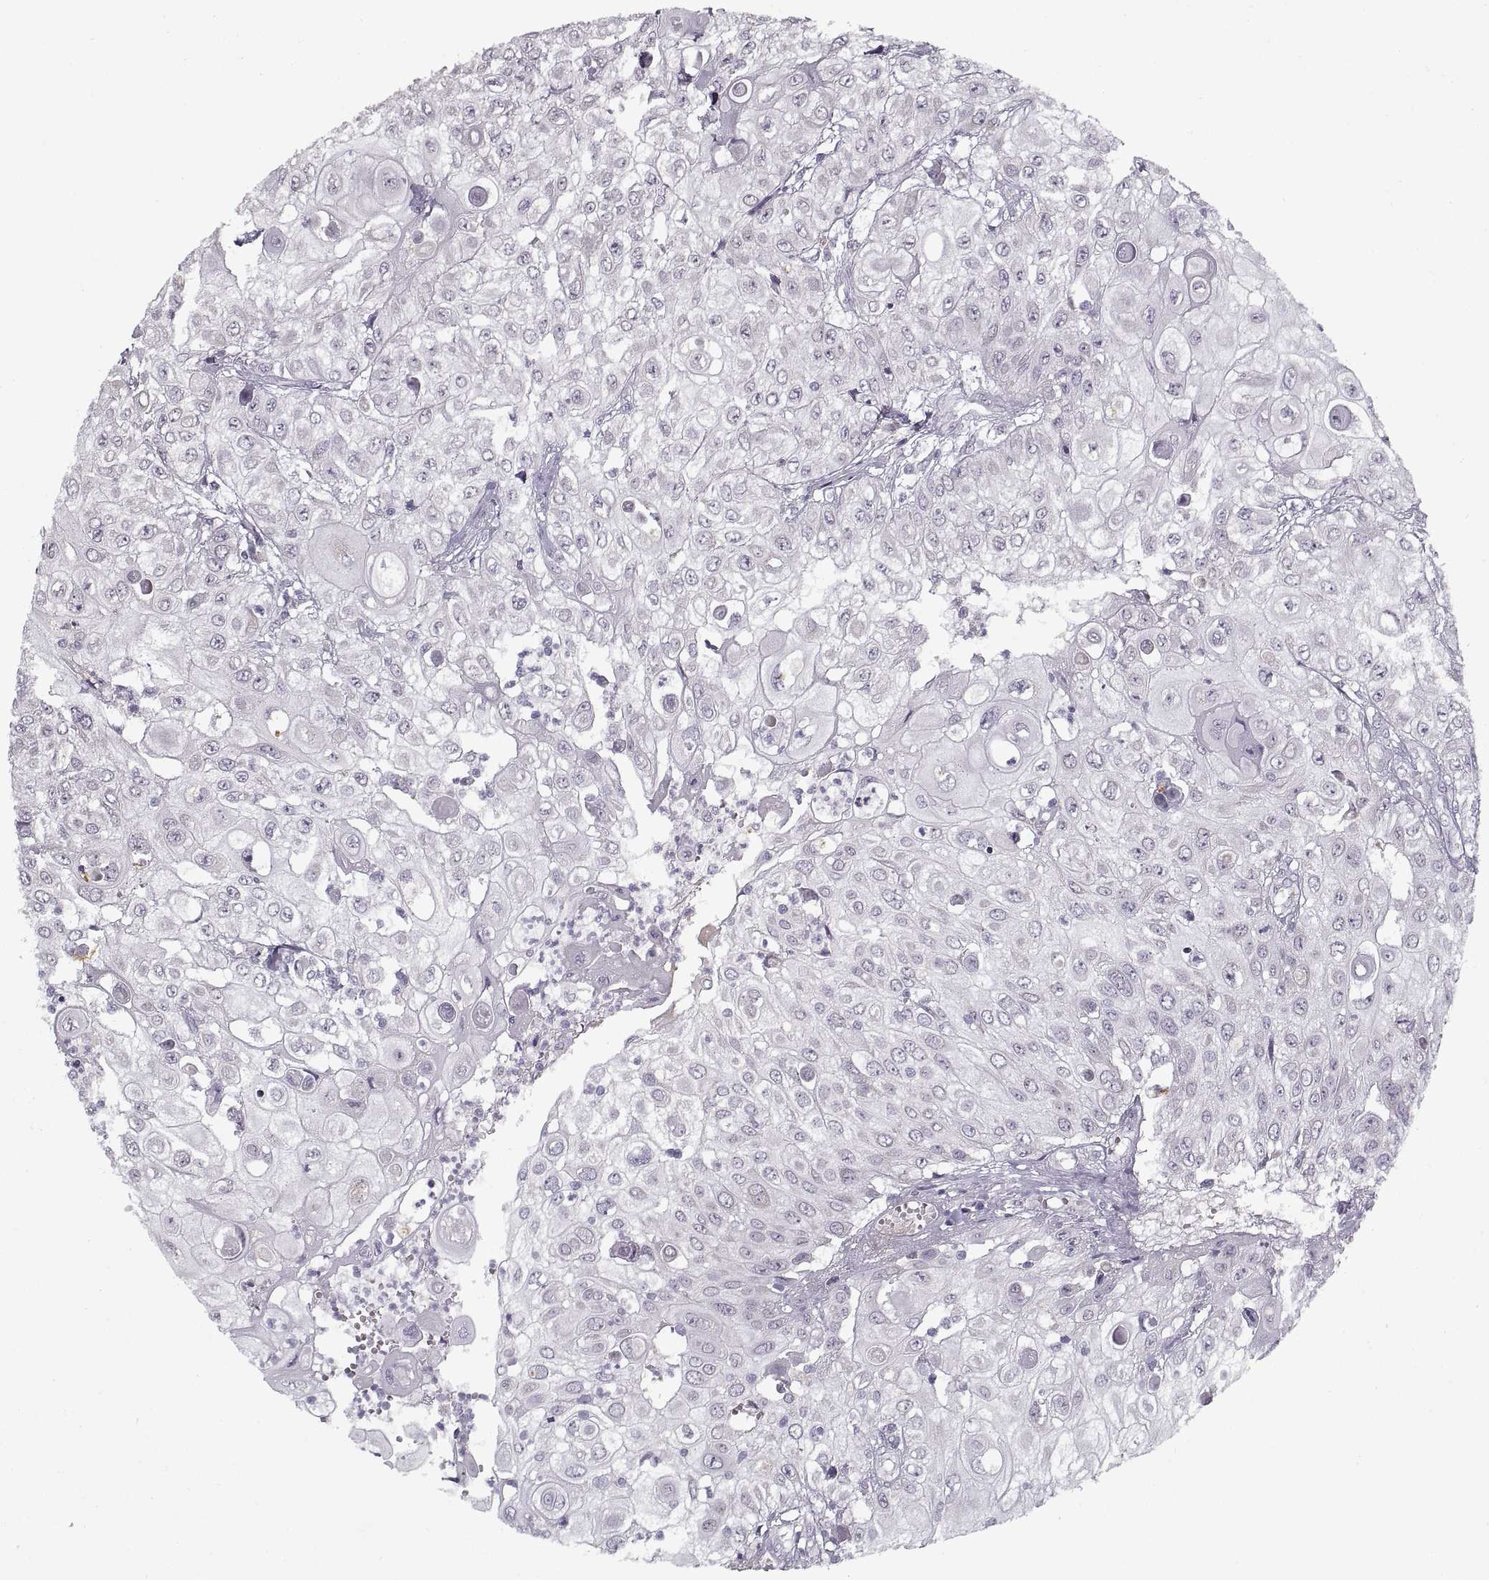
{"staining": {"intensity": "negative", "quantity": "none", "location": "none"}, "tissue": "urothelial cancer", "cell_type": "Tumor cells", "image_type": "cancer", "snomed": [{"axis": "morphology", "description": "Urothelial carcinoma, High grade"}, {"axis": "topography", "description": "Urinary bladder"}], "caption": "The micrograph exhibits no significant expression in tumor cells of urothelial cancer.", "gene": "GAD2", "patient": {"sex": "female", "age": 79}}